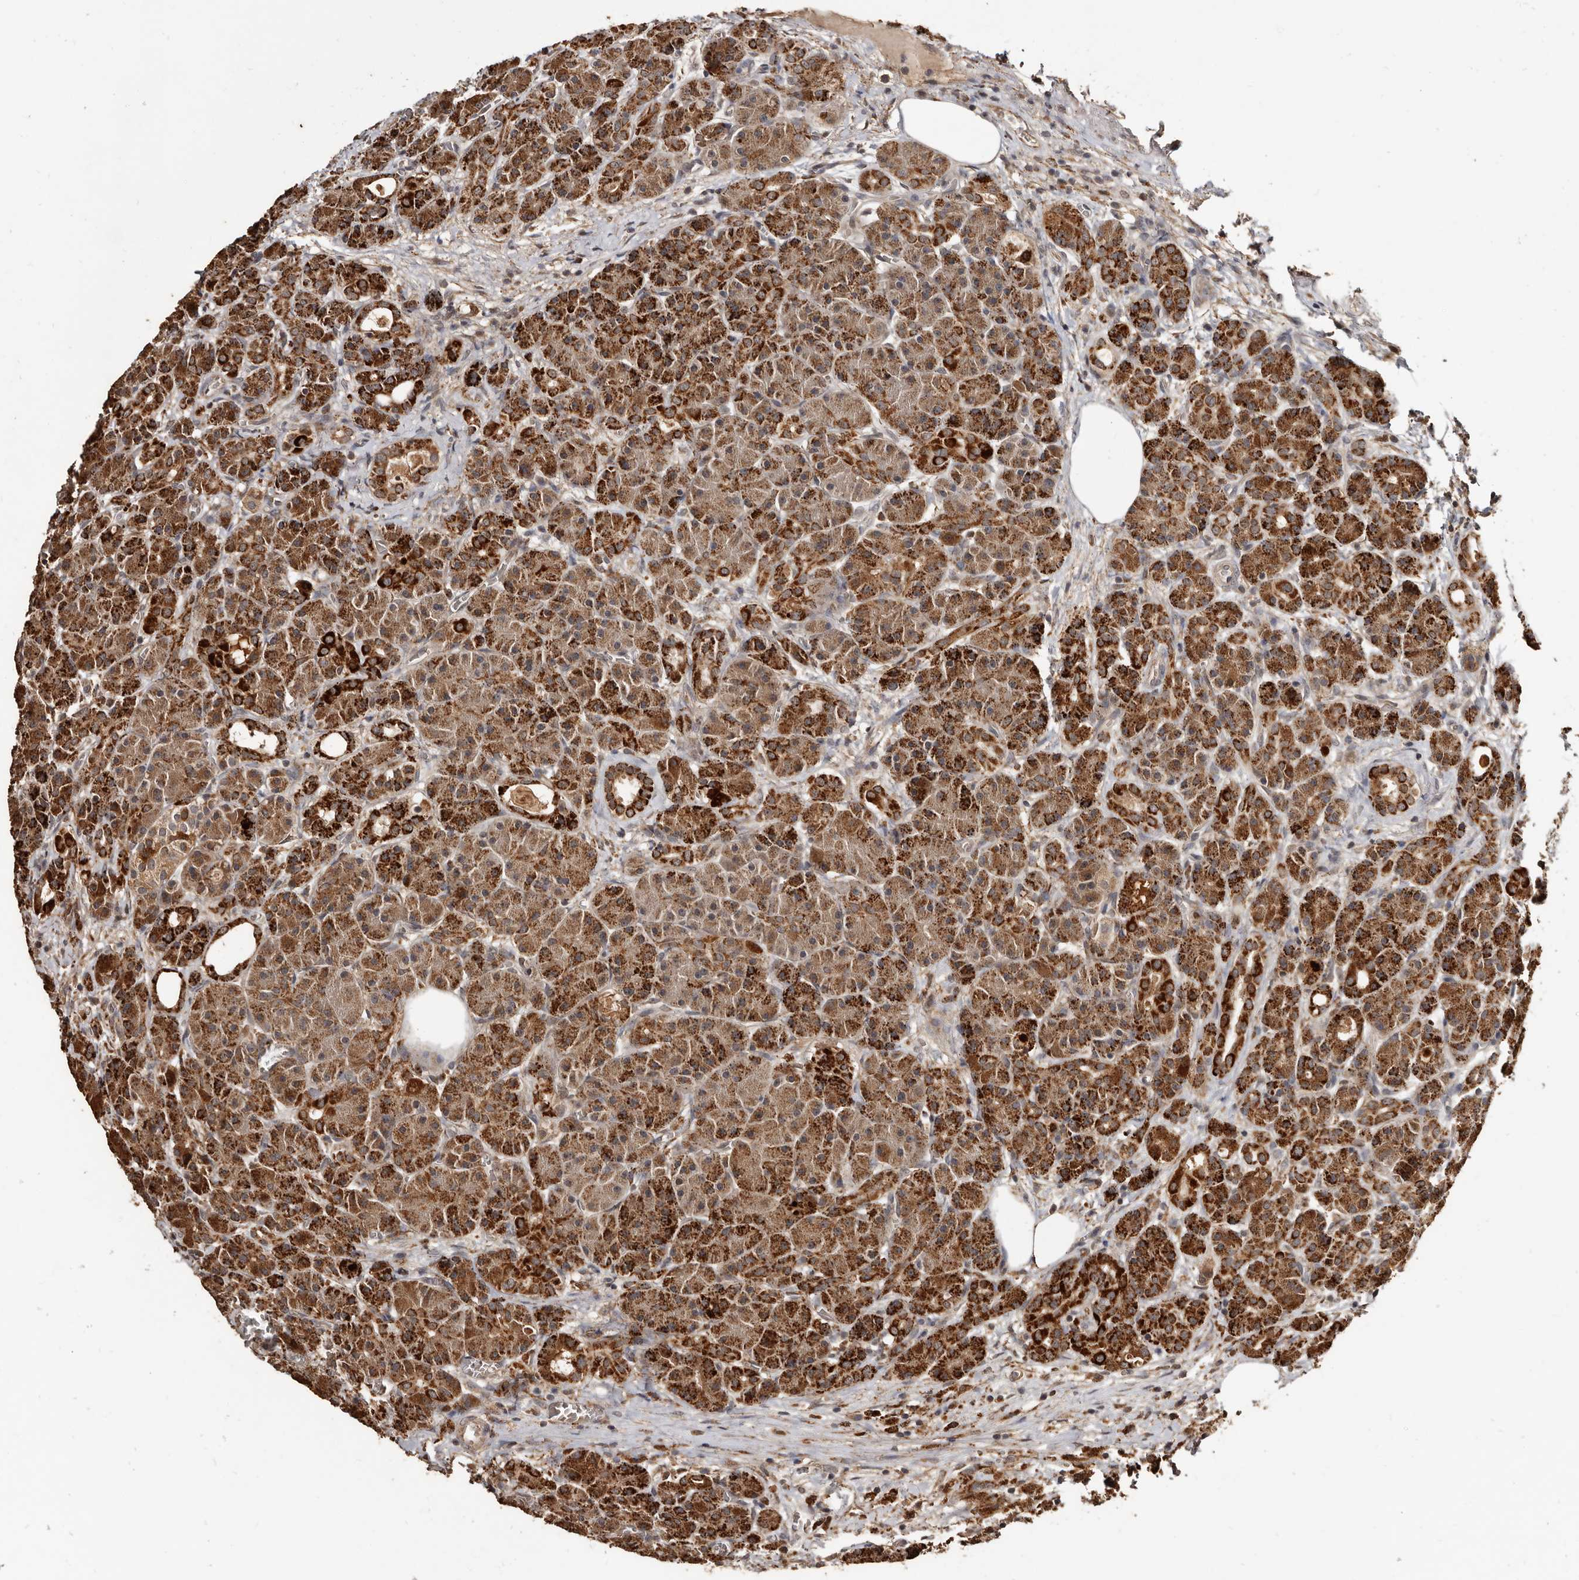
{"staining": {"intensity": "strong", "quantity": "25%-75%", "location": "cytoplasmic/membranous"}, "tissue": "pancreas", "cell_type": "Exocrine glandular cells", "image_type": "normal", "snomed": [{"axis": "morphology", "description": "Normal tissue, NOS"}, {"axis": "topography", "description": "Pancreas"}], "caption": "An image of human pancreas stained for a protein exhibits strong cytoplasmic/membranous brown staining in exocrine glandular cells. The protein of interest is stained brown, and the nuclei are stained in blue (DAB (3,3'-diaminobenzidine) IHC with brightfield microscopy, high magnification).", "gene": "AKAP7", "patient": {"sex": "male", "age": 63}}